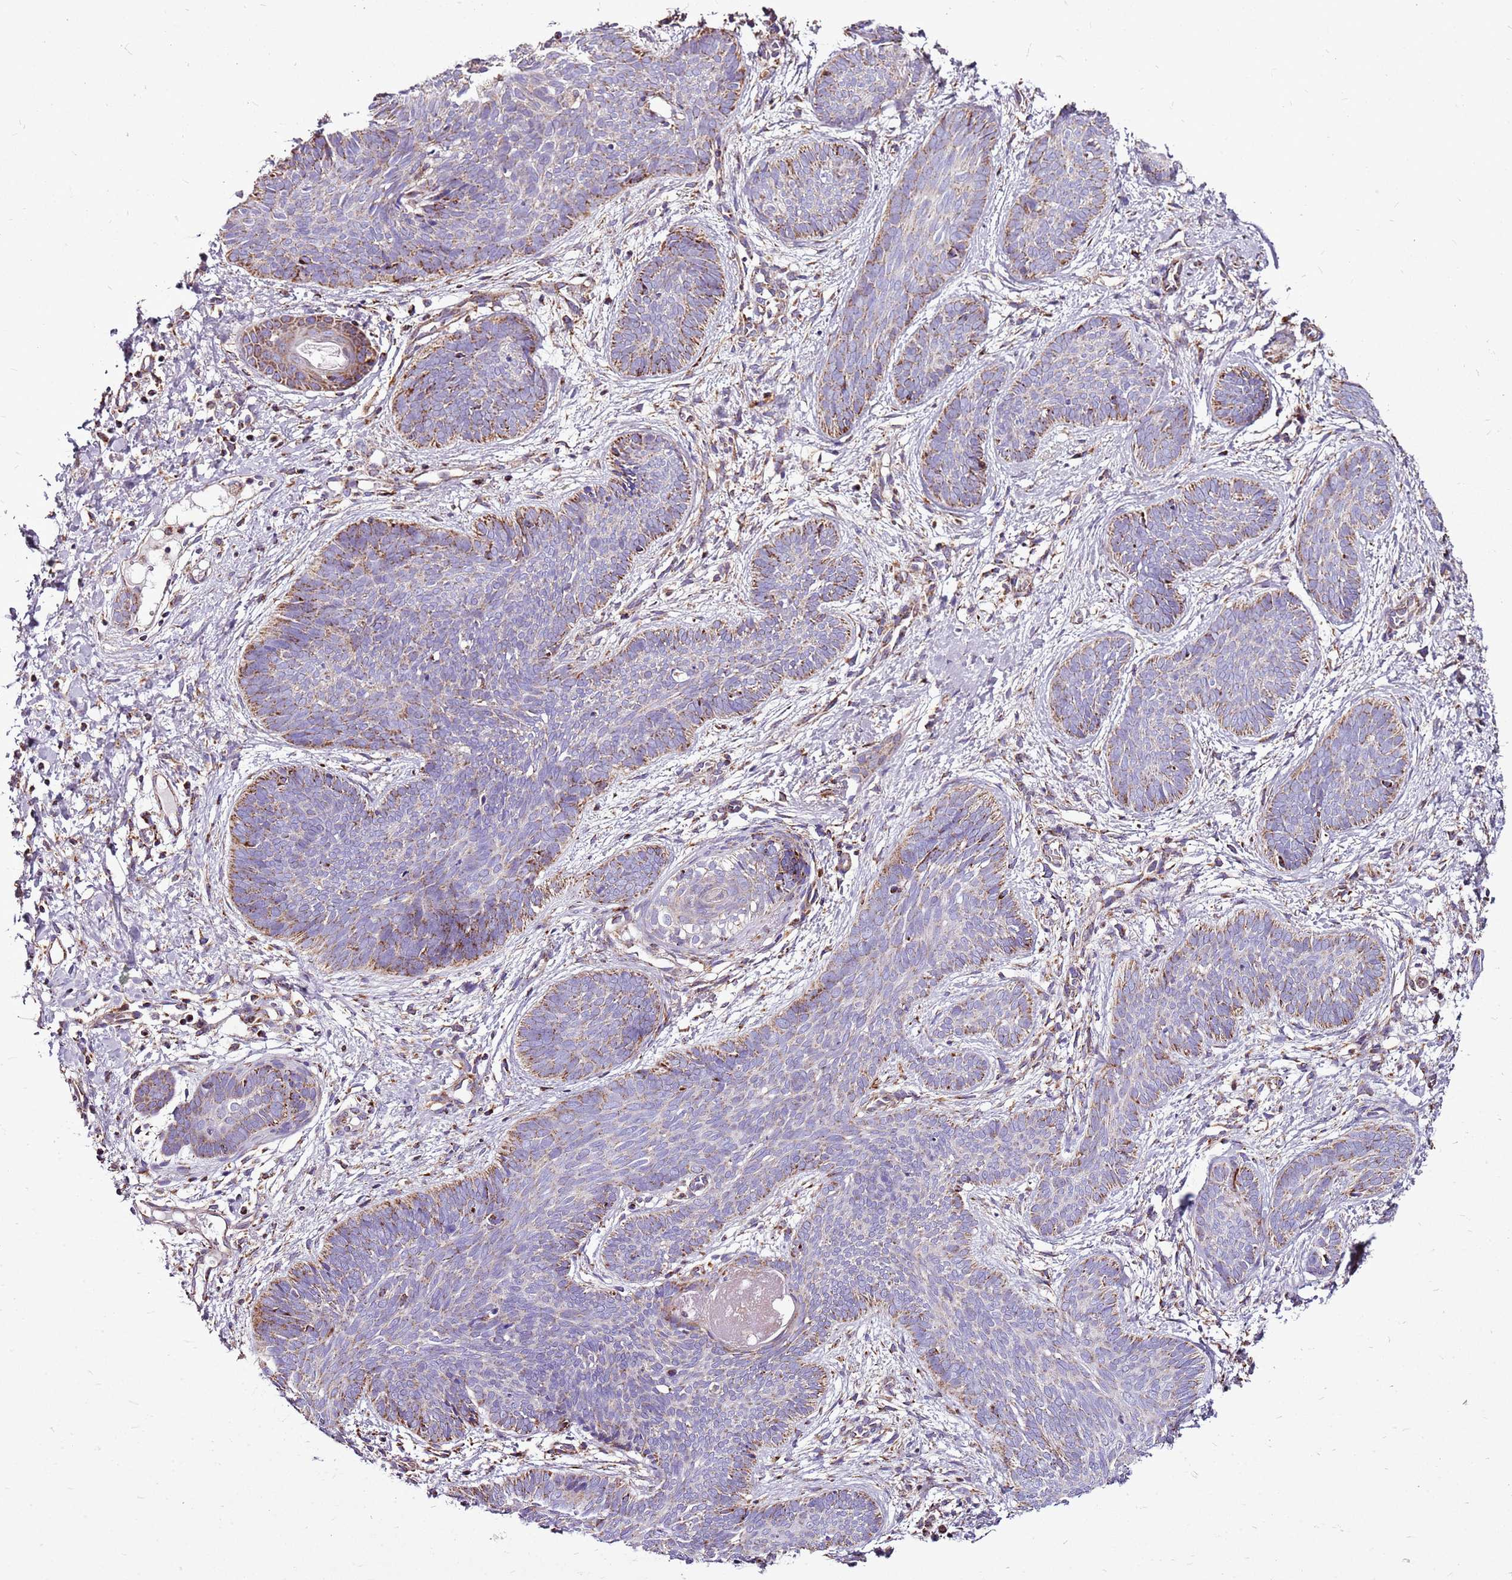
{"staining": {"intensity": "moderate", "quantity": "<25%", "location": "cytoplasmic/membranous"}, "tissue": "skin cancer", "cell_type": "Tumor cells", "image_type": "cancer", "snomed": [{"axis": "morphology", "description": "Basal cell carcinoma"}, {"axis": "topography", "description": "Skin"}], "caption": "The immunohistochemical stain labels moderate cytoplasmic/membranous expression in tumor cells of basal cell carcinoma (skin) tissue.", "gene": "GCDH", "patient": {"sex": "female", "age": 81}}